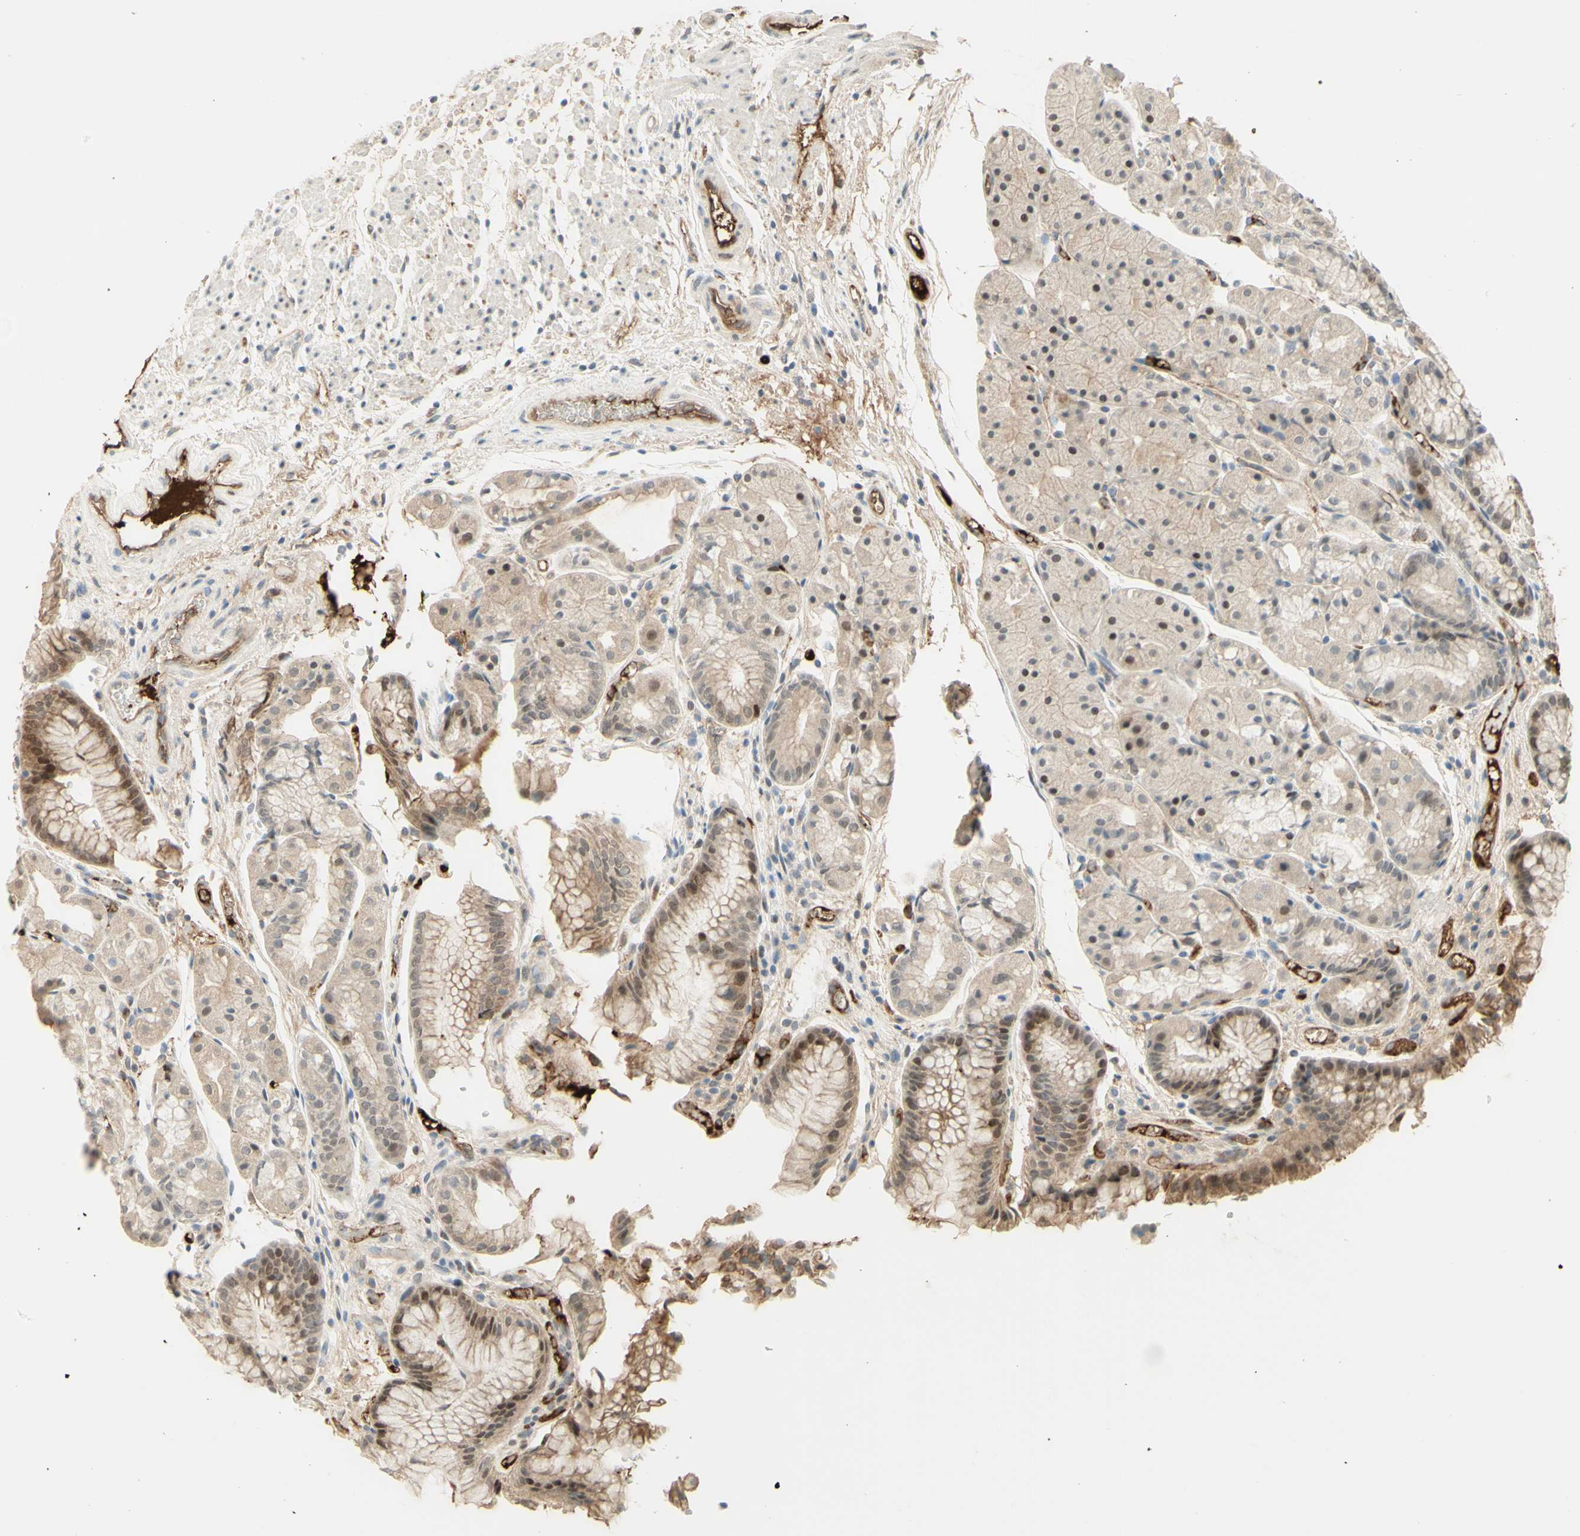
{"staining": {"intensity": "strong", "quantity": "25%-75%", "location": "cytoplasmic/membranous,nuclear"}, "tissue": "stomach", "cell_type": "Glandular cells", "image_type": "normal", "snomed": [{"axis": "morphology", "description": "Normal tissue, NOS"}, {"axis": "topography", "description": "Stomach, upper"}], "caption": "Protein staining displays strong cytoplasmic/membranous,nuclear positivity in approximately 25%-75% of glandular cells in benign stomach. Nuclei are stained in blue.", "gene": "ANGPT2", "patient": {"sex": "male", "age": 72}}